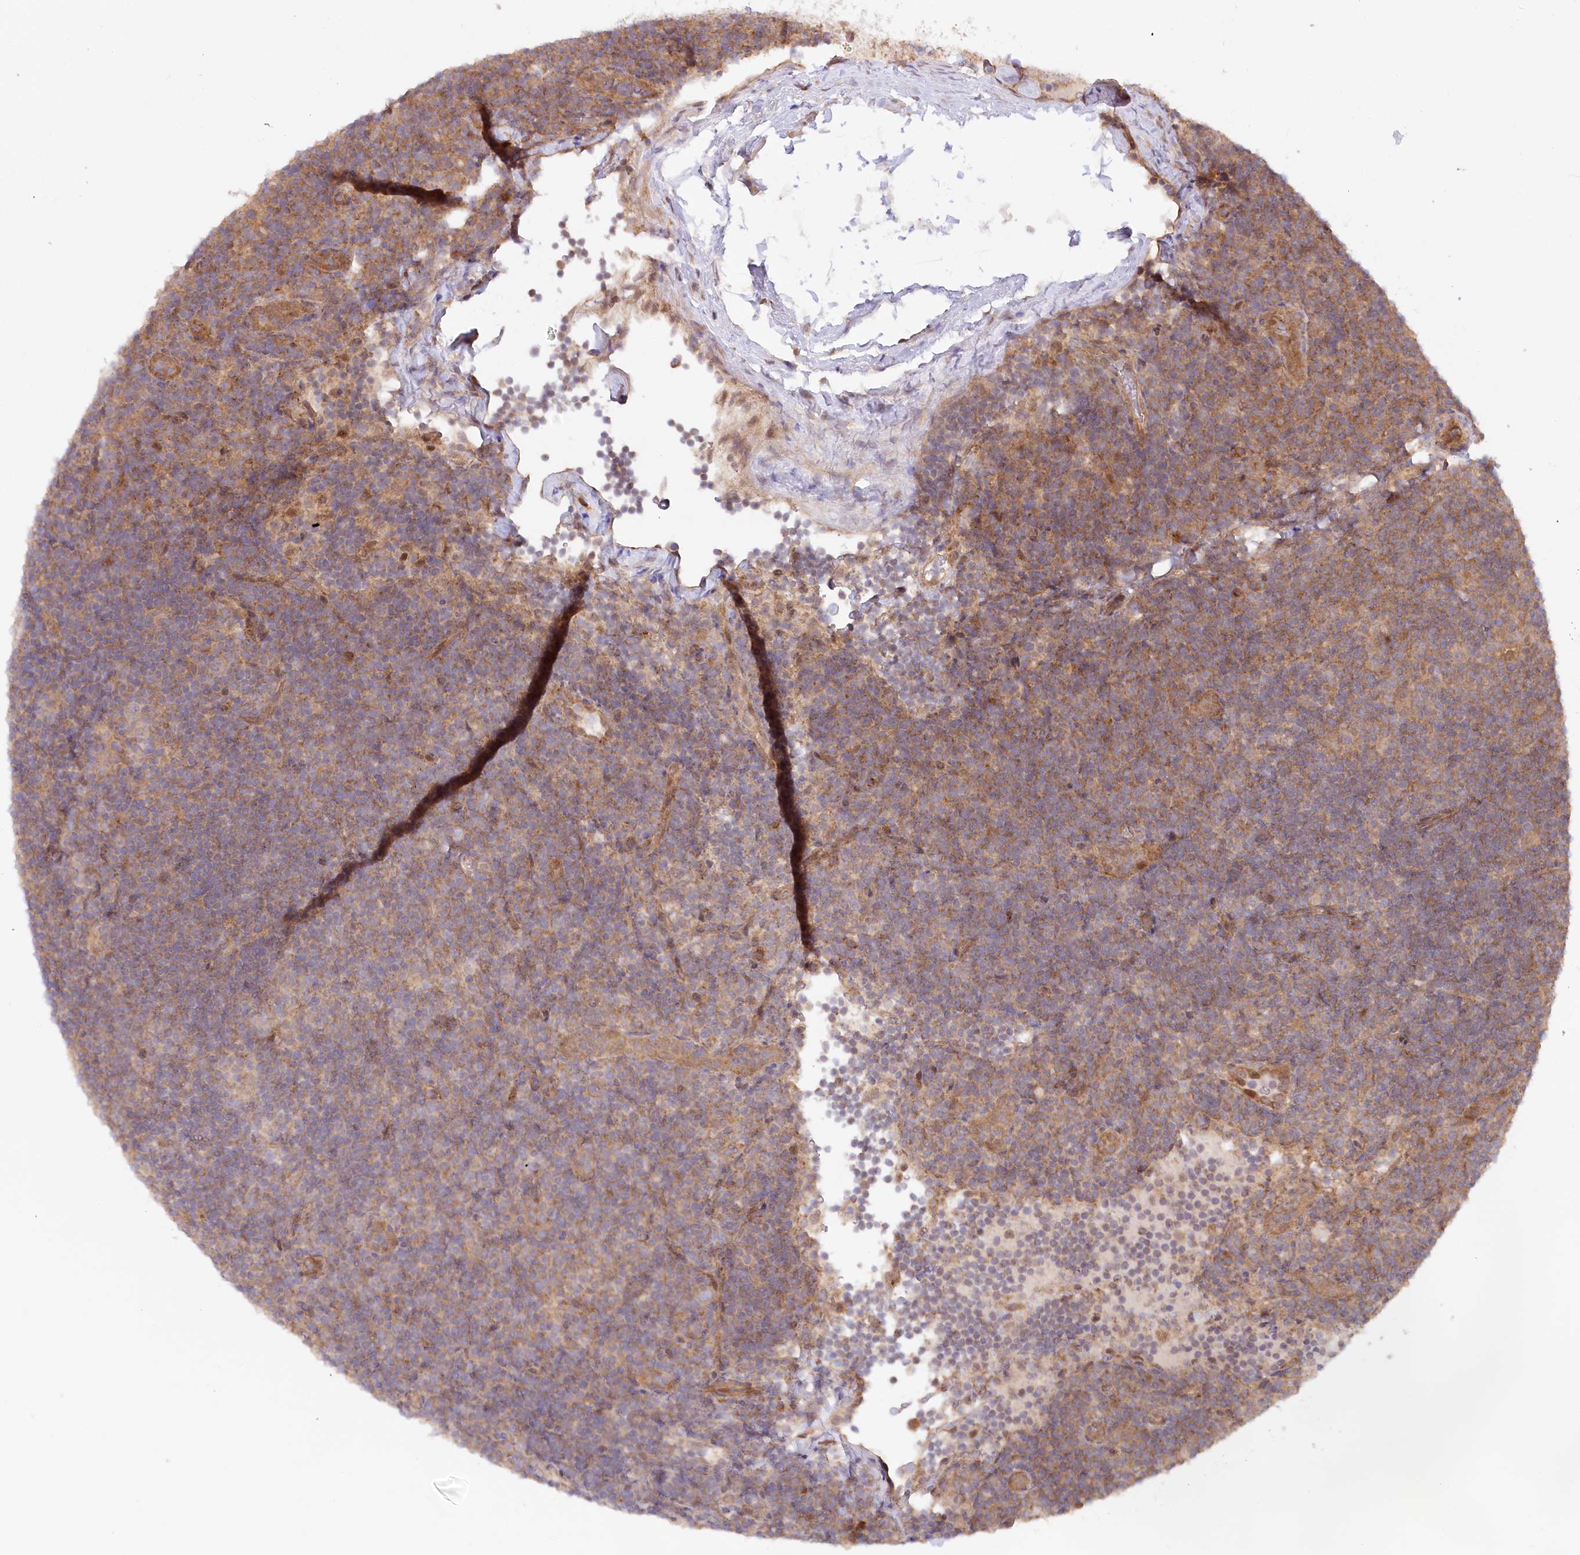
{"staining": {"intensity": "negative", "quantity": "none", "location": "none"}, "tissue": "lymphoma", "cell_type": "Tumor cells", "image_type": "cancer", "snomed": [{"axis": "morphology", "description": "Hodgkin's disease, NOS"}, {"axis": "topography", "description": "Lymph node"}], "caption": "High magnification brightfield microscopy of Hodgkin's disease stained with DAB (3,3'-diaminobenzidine) (brown) and counterstained with hematoxylin (blue): tumor cells show no significant expression. The staining is performed using DAB brown chromogen with nuclei counter-stained in using hematoxylin.", "gene": "CEP70", "patient": {"sex": "female", "age": 57}}